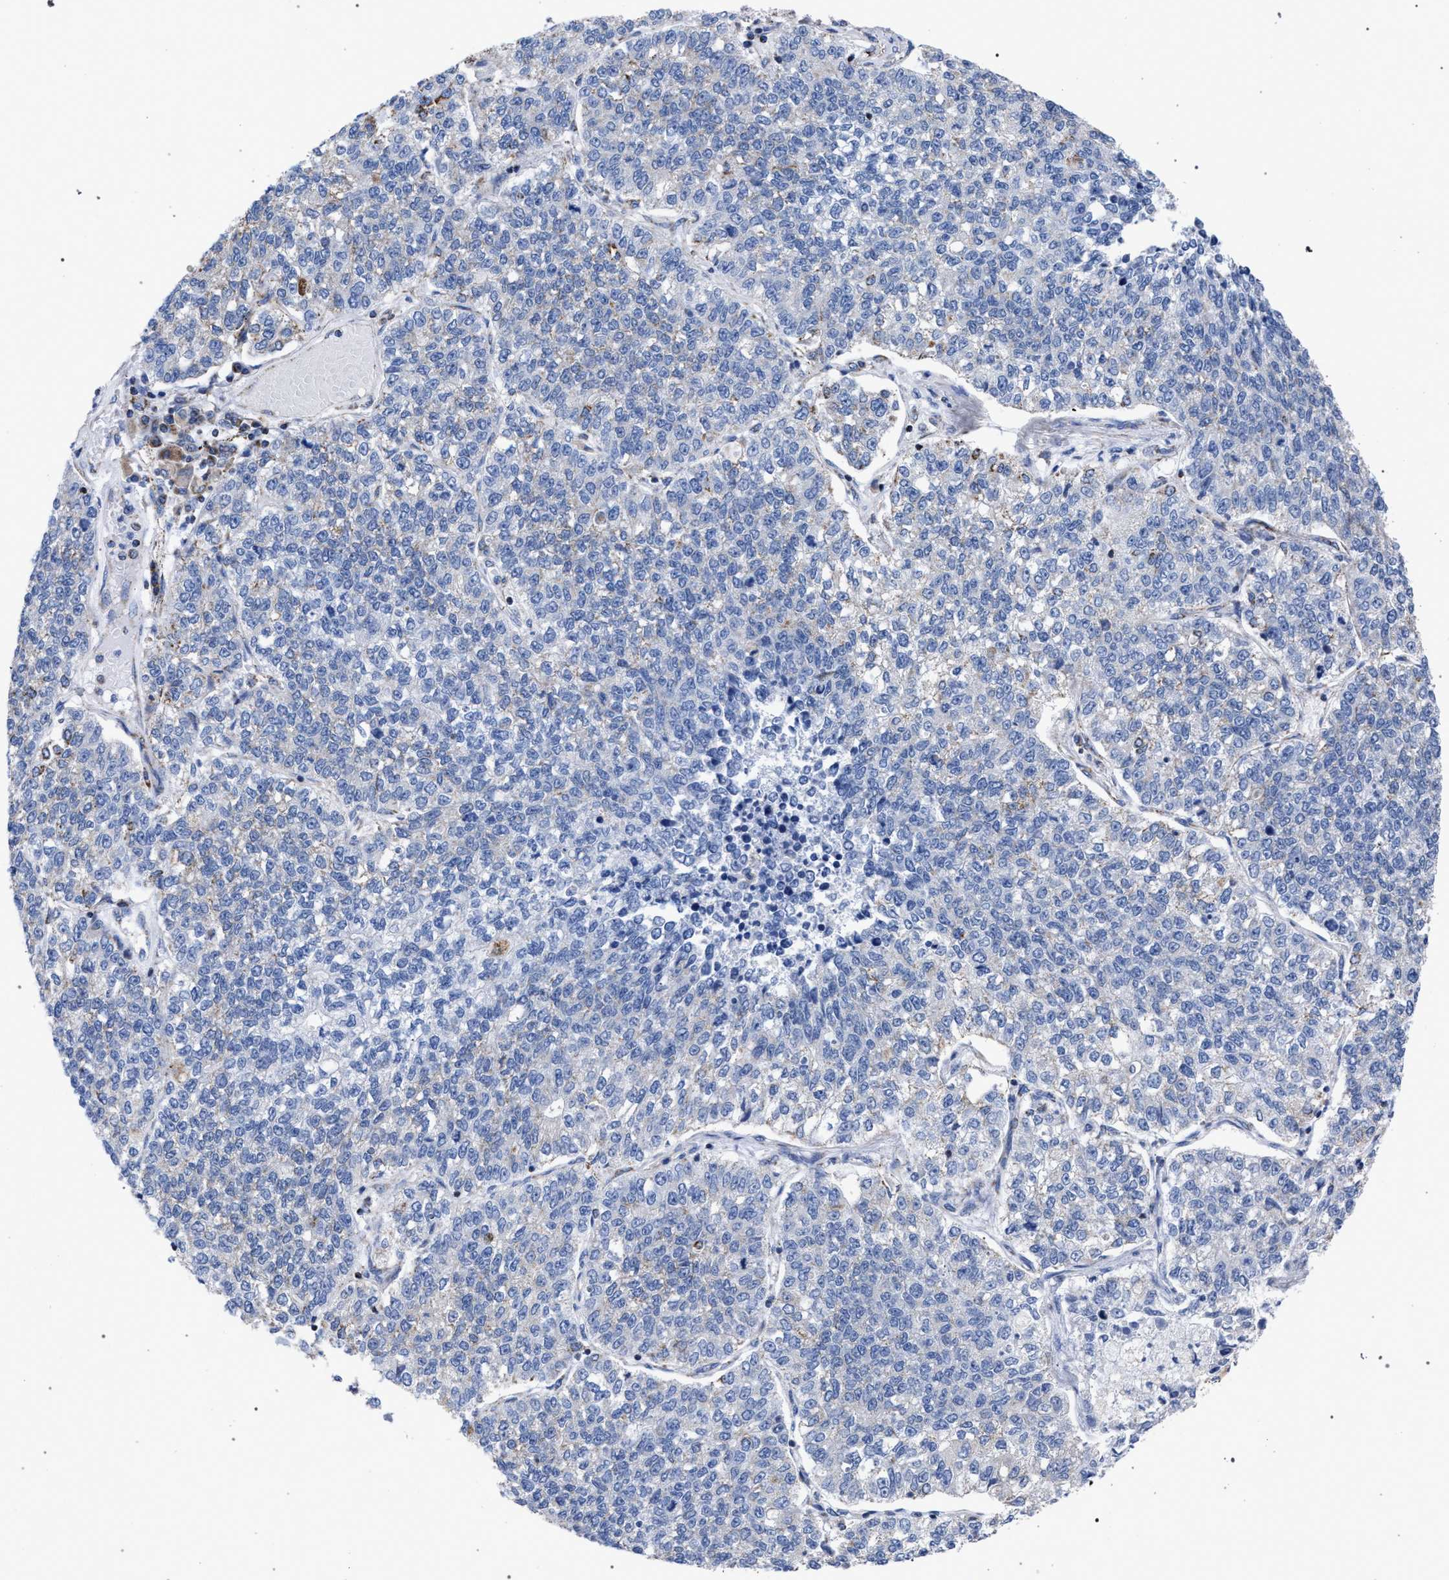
{"staining": {"intensity": "negative", "quantity": "none", "location": "none"}, "tissue": "lung cancer", "cell_type": "Tumor cells", "image_type": "cancer", "snomed": [{"axis": "morphology", "description": "Adenocarcinoma, NOS"}, {"axis": "topography", "description": "Lung"}], "caption": "Immunohistochemistry (IHC) of human lung adenocarcinoma reveals no expression in tumor cells.", "gene": "ACADS", "patient": {"sex": "male", "age": 49}}